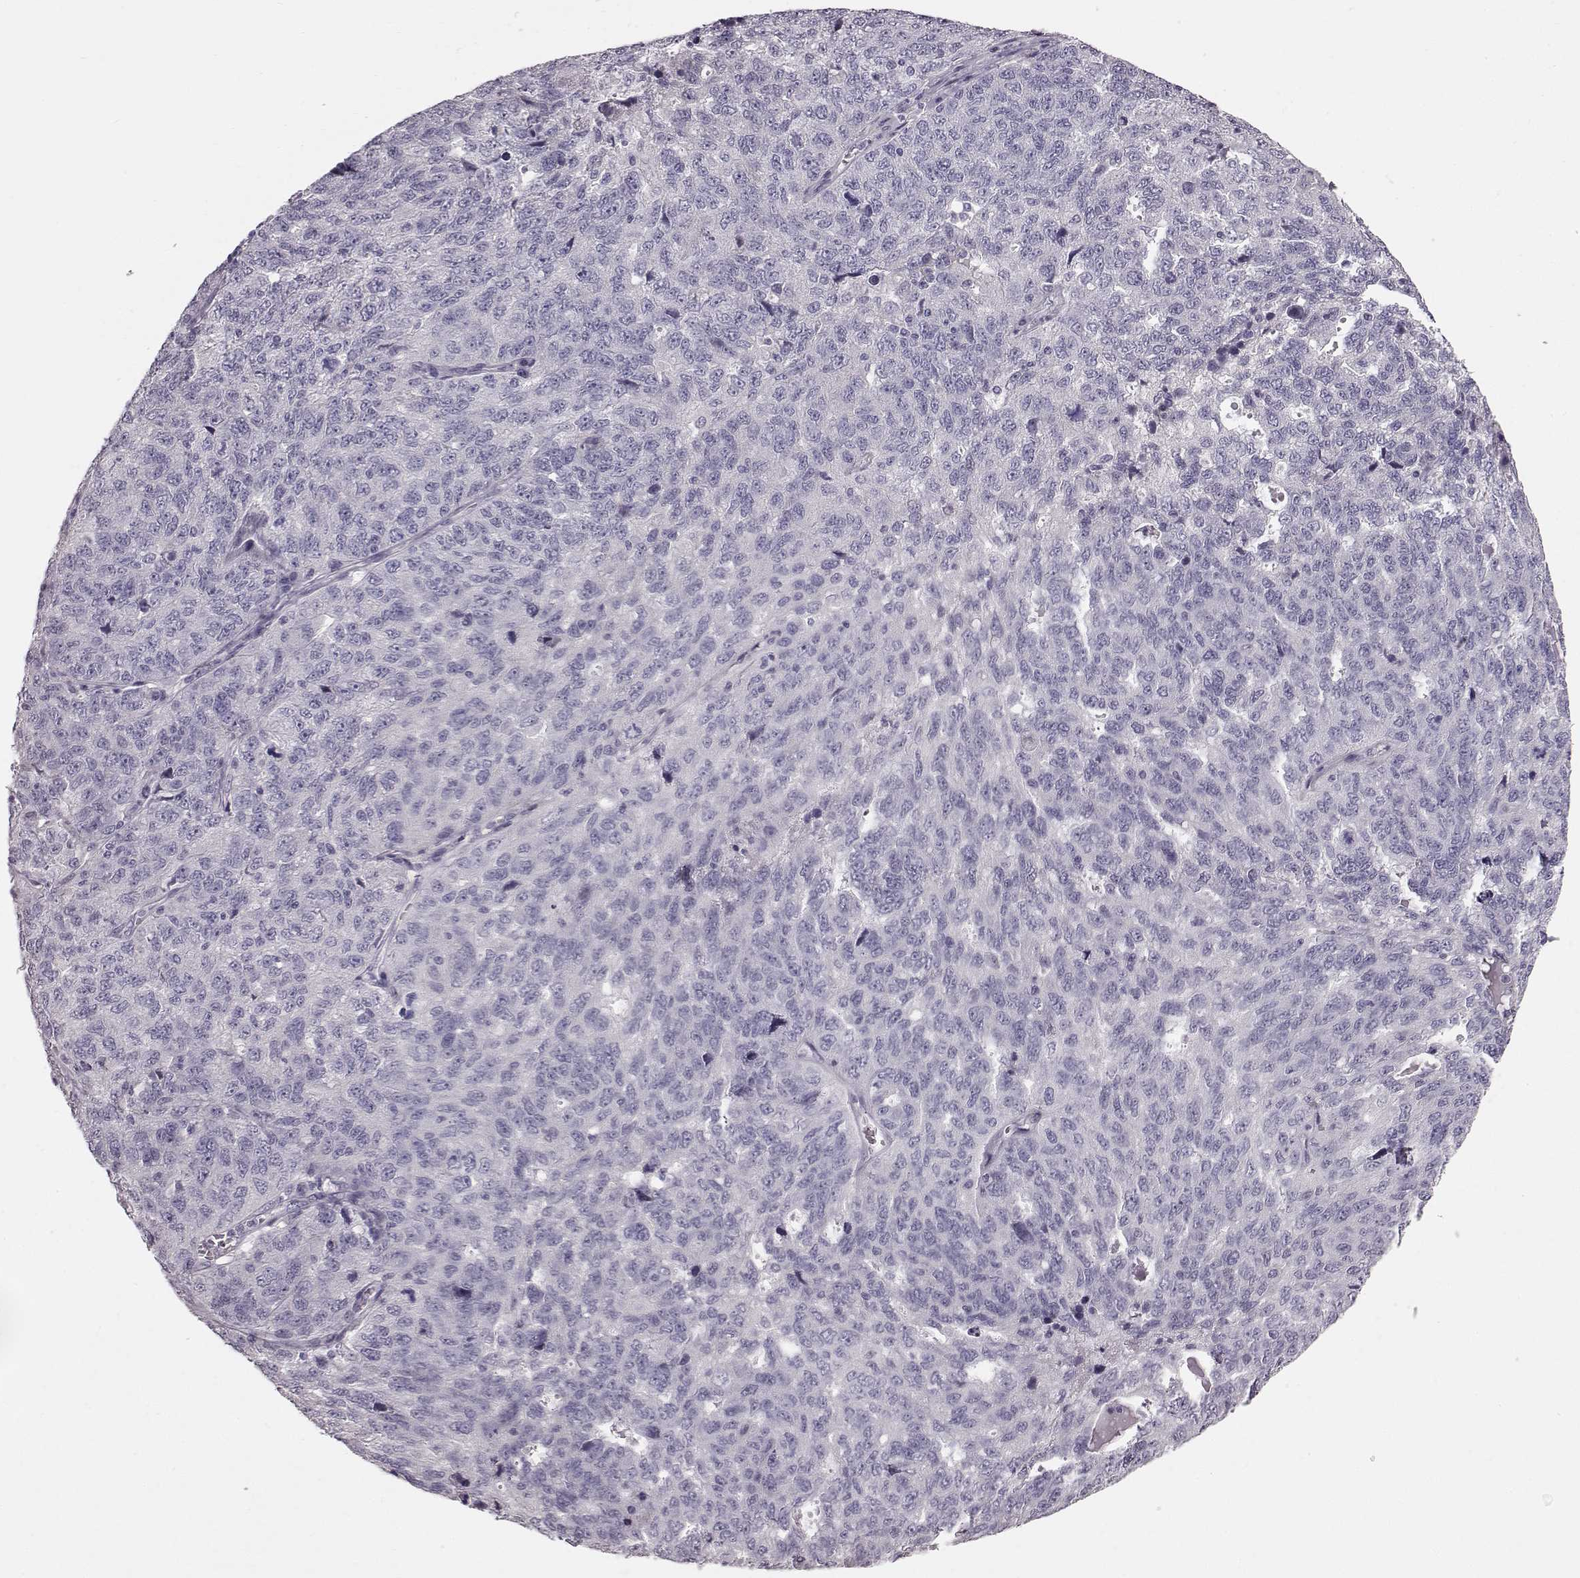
{"staining": {"intensity": "negative", "quantity": "none", "location": "none"}, "tissue": "ovarian cancer", "cell_type": "Tumor cells", "image_type": "cancer", "snomed": [{"axis": "morphology", "description": "Cystadenocarcinoma, serous, NOS"}, {"axis": "topography", "description": "Ovary"}], "caption": "IHC image of neoplastic tissue: human ovarian serous cystadenocarcinoma stained with DAB displays no significant protein positivity in tumor cells. (DAB (3,3'-diaminobenzidine) IHC, high magnification).", "gene": "TCHHL1", "patient": {"sex": "female", "age": 71}}